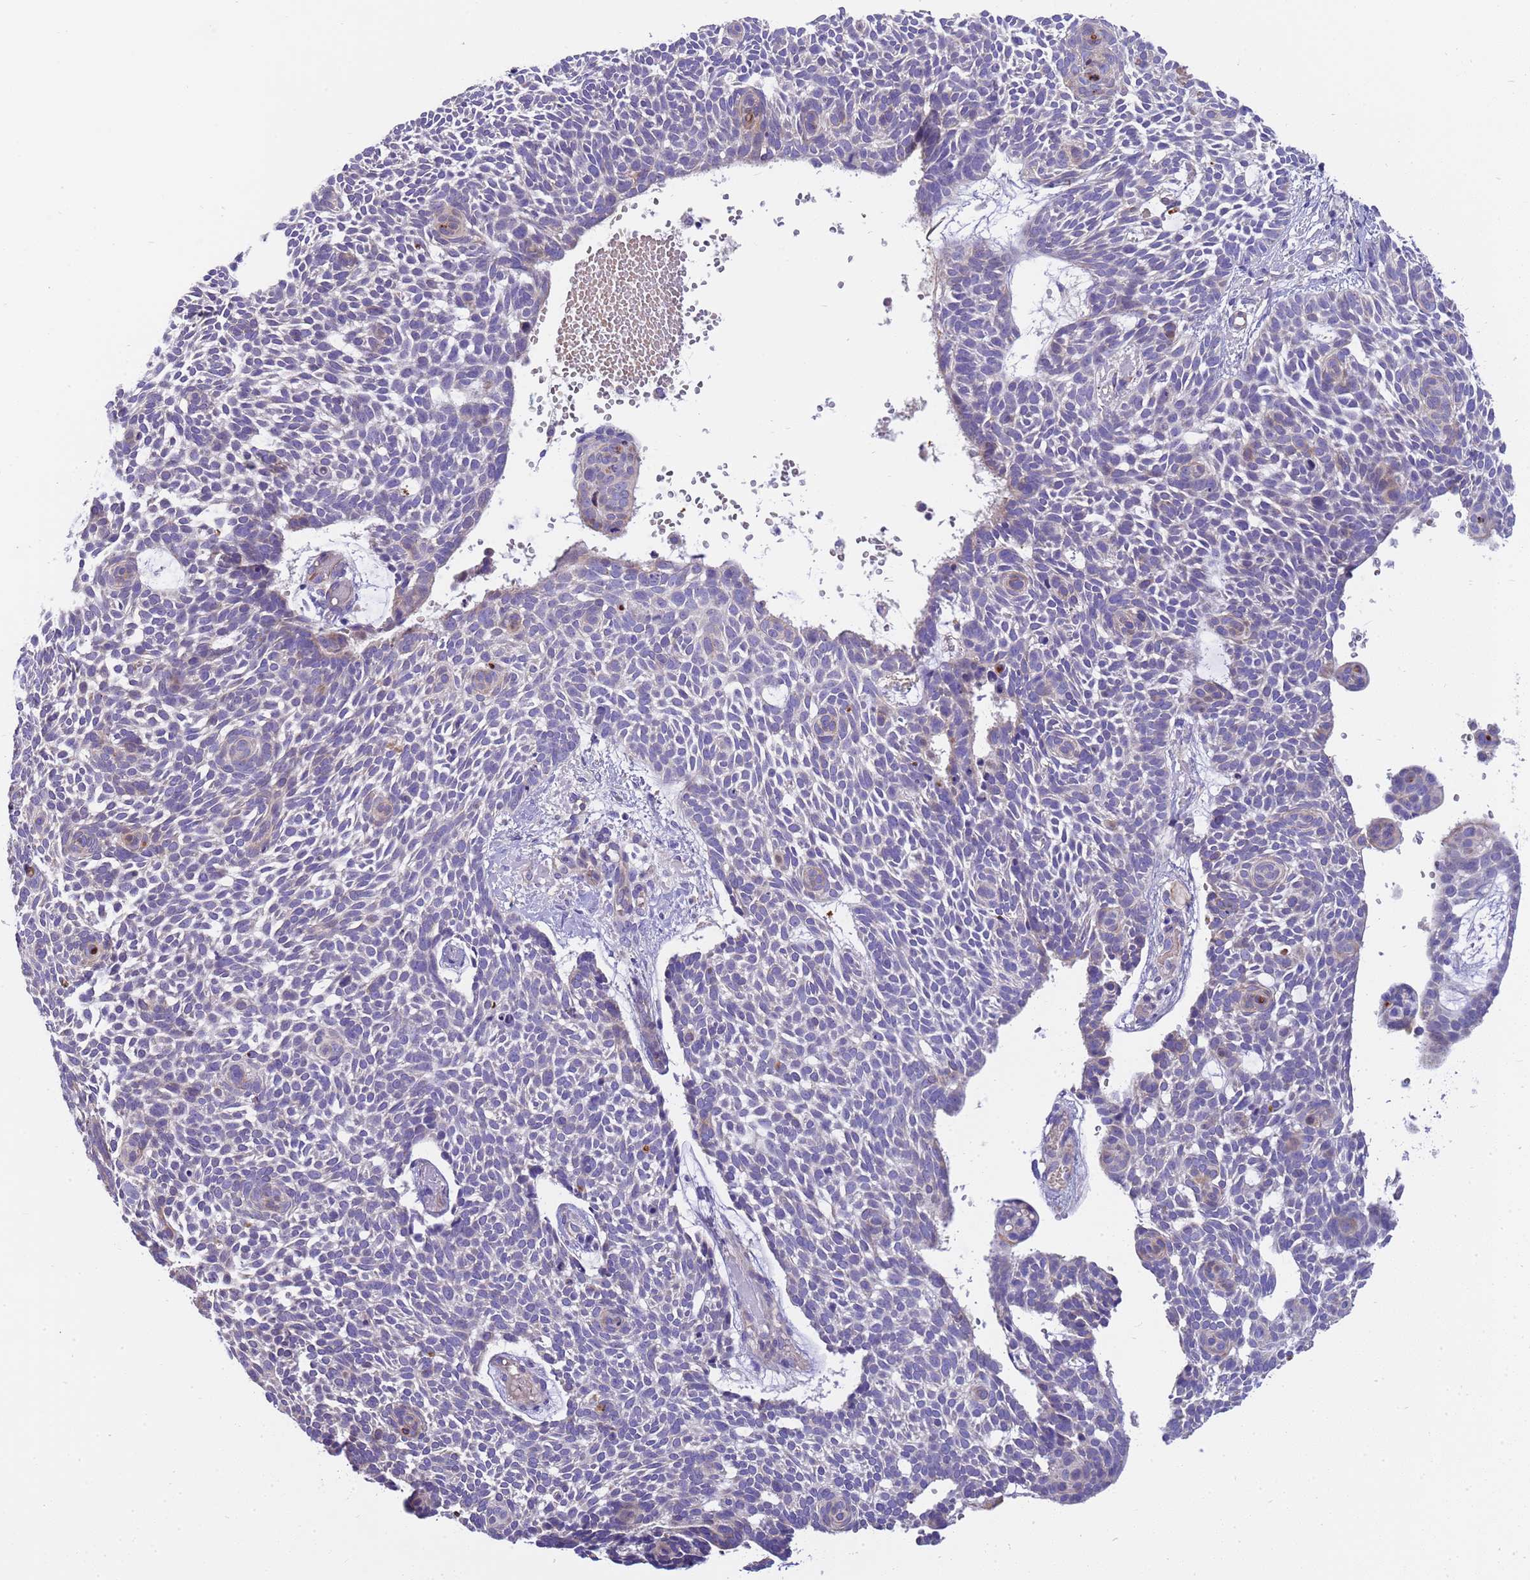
{"staining": {"intensity": "negative", "quantity": "none", "location": "none"}, "tissue": "skin cancer", "cell_type": "Tumor cells", "image_type": "cancer", "snomed": [{"axis": "morphology", "description": "Basal cell carcinoma"}, {"axis": "topography", "description": "Skin"}], "caption": "Immunohistochemistry (IHC) of human skin cancer displays no positivity in tumor cells.", "gene": "RIPPLY2", "patient": {"sex": "male", "age": 61}}